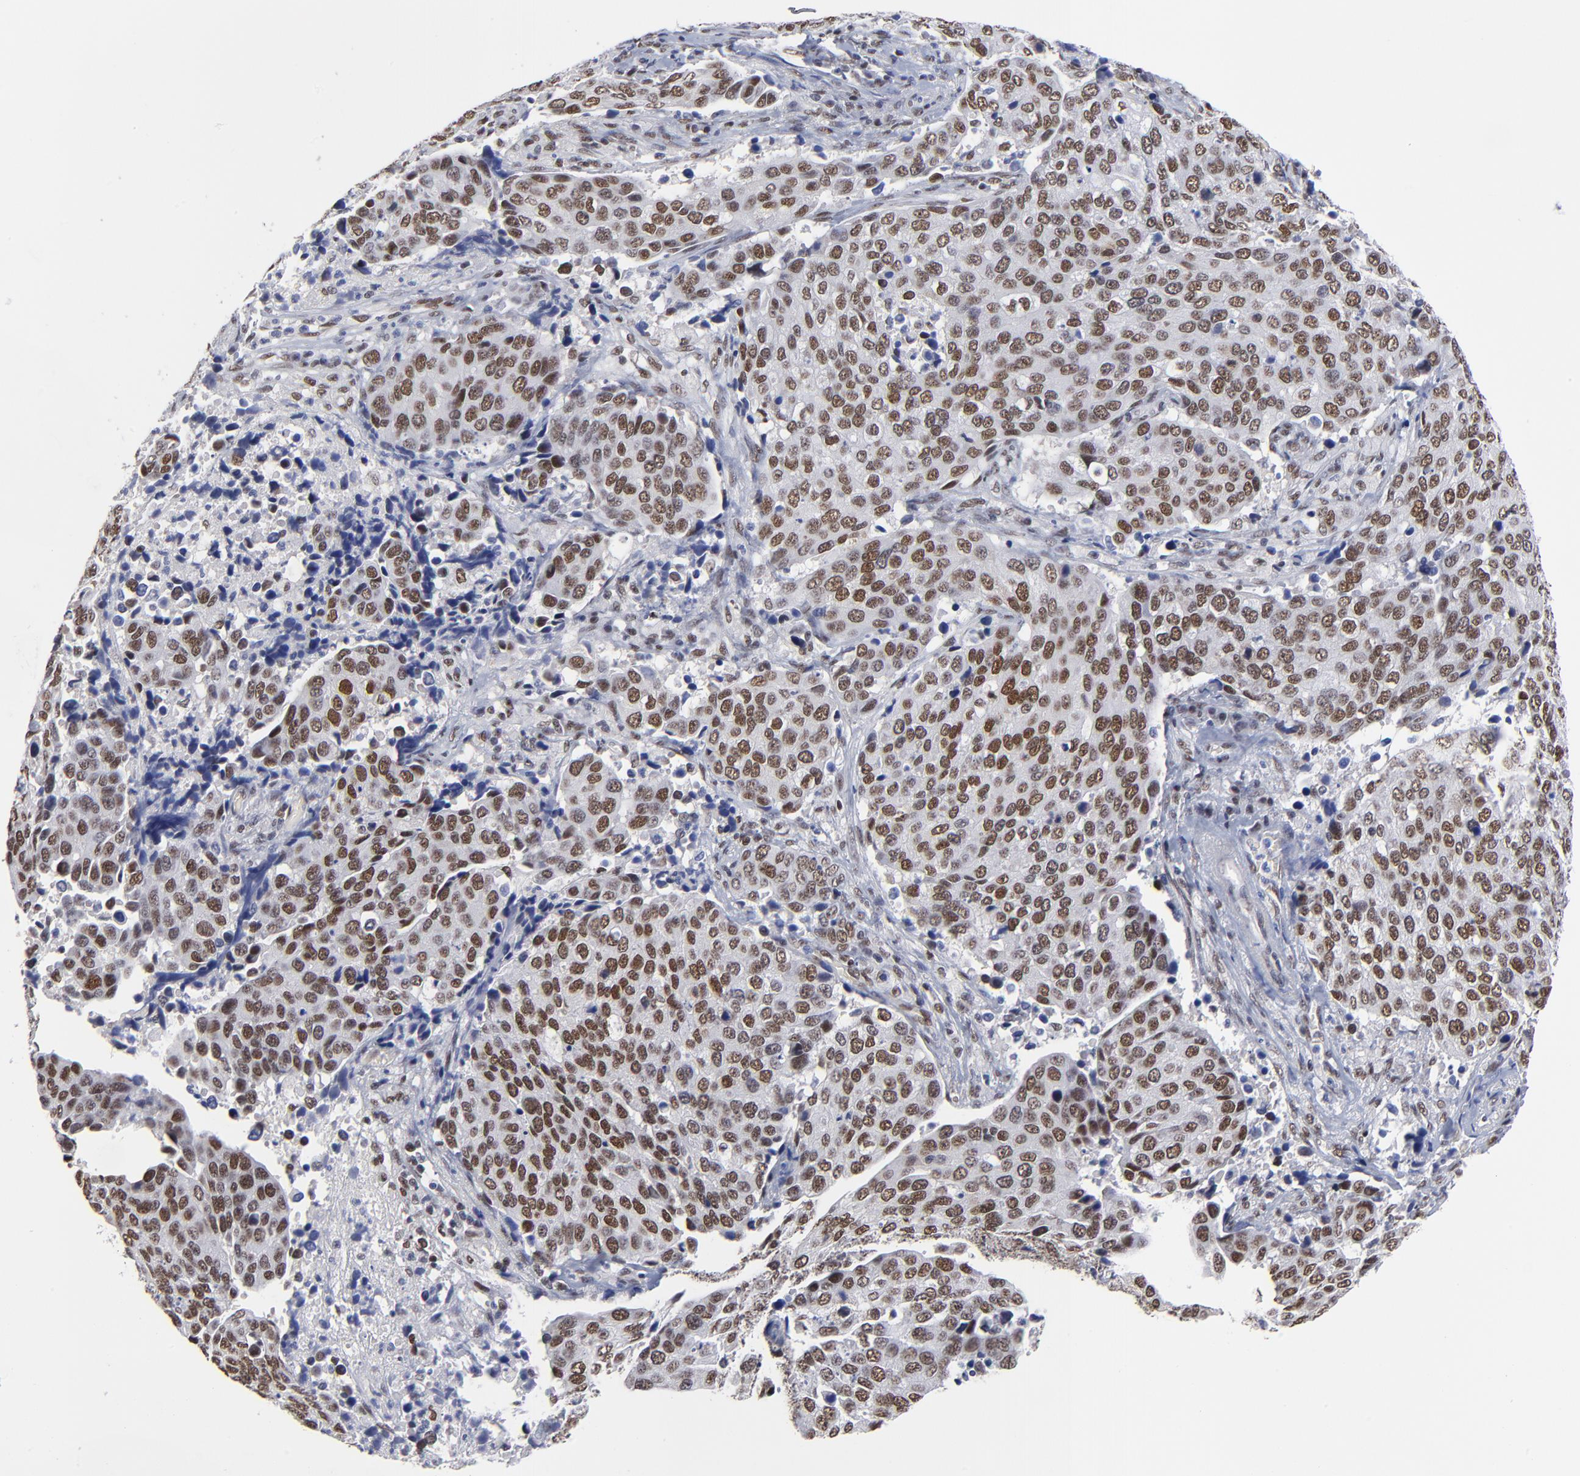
{"staining": {"intensity": "strong", "quantity": ">75%", "location": "nuclear"}, "tissue": "cervical cancer", "cell_type": "Tumor cells", "image_type": "cancer", "snomed": [{"axis": "morphology", "description": "Squamous cell carcinoma, NOS"}, {"axis": "topography", "description": "Cervix"}], "caption": "A brown stain shows strong nuclear expression of a protein in cervical cancer tumor cells.", "gene": "ZMYM3", "patient": {"sex": "female", "age": 54}}